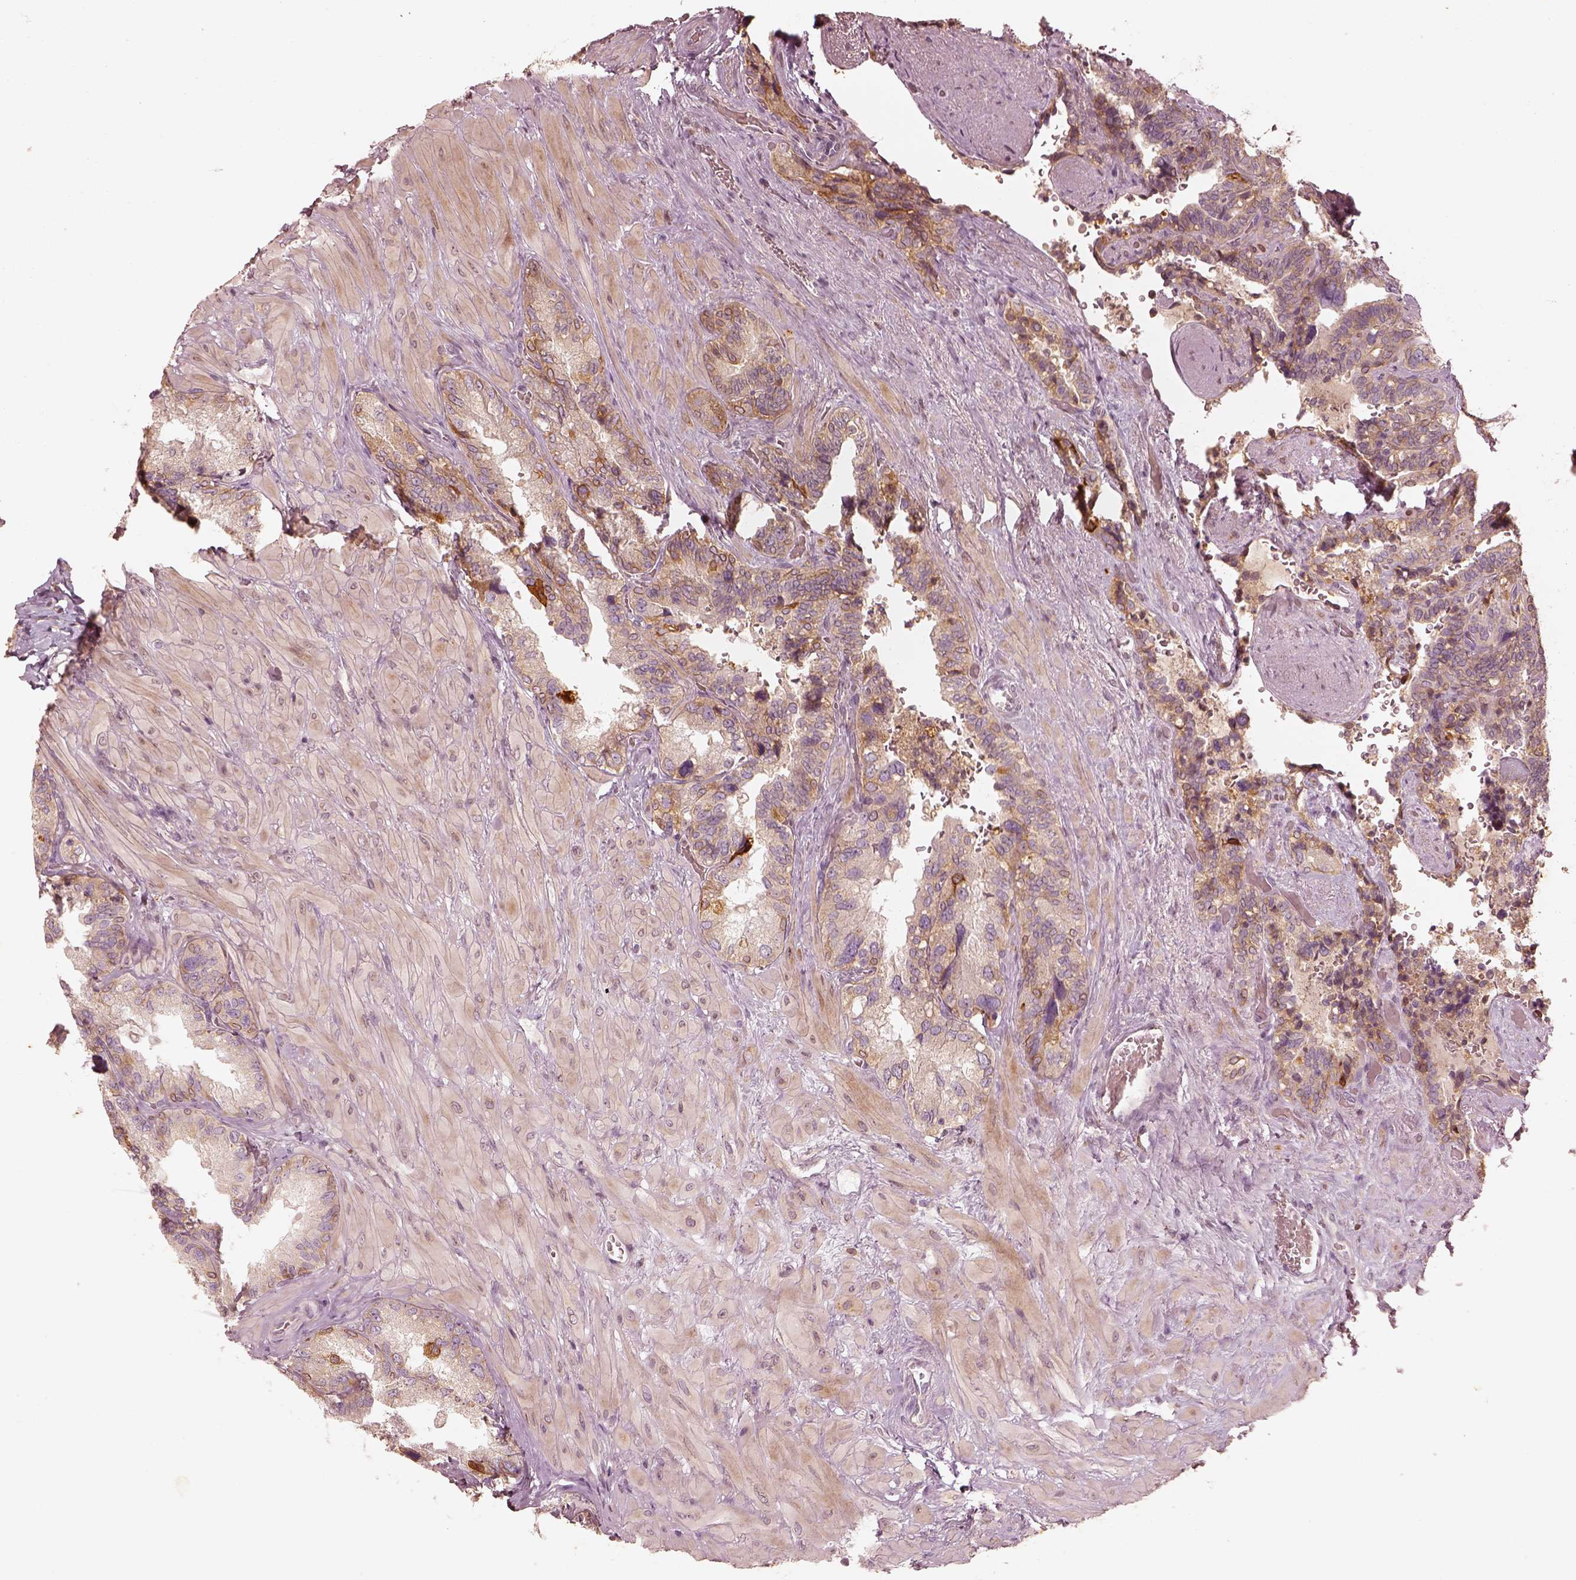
{"staining": {"intensity": "moderate", "quantity": ">75%", "location": "cytoplasmic/membranous"}, "tissue": "seminal vesicle", "cell_type": "Glandular cells", "image_type": "normal", "snomed": [{"axis": "morphology", "description": "Normal tissue, NOS"}, {"axis": "topography", "description": "Seminal veicle"}], "caption": "IHC photomicrograph of benign seminal vesicle stained for a protein (brown), which displays medium levels of moderate cytoplasmic/membranous positivity in about >75% of glandular cells.", "gene": "WLS", "patient": {"sex": "male", "age": 69}}